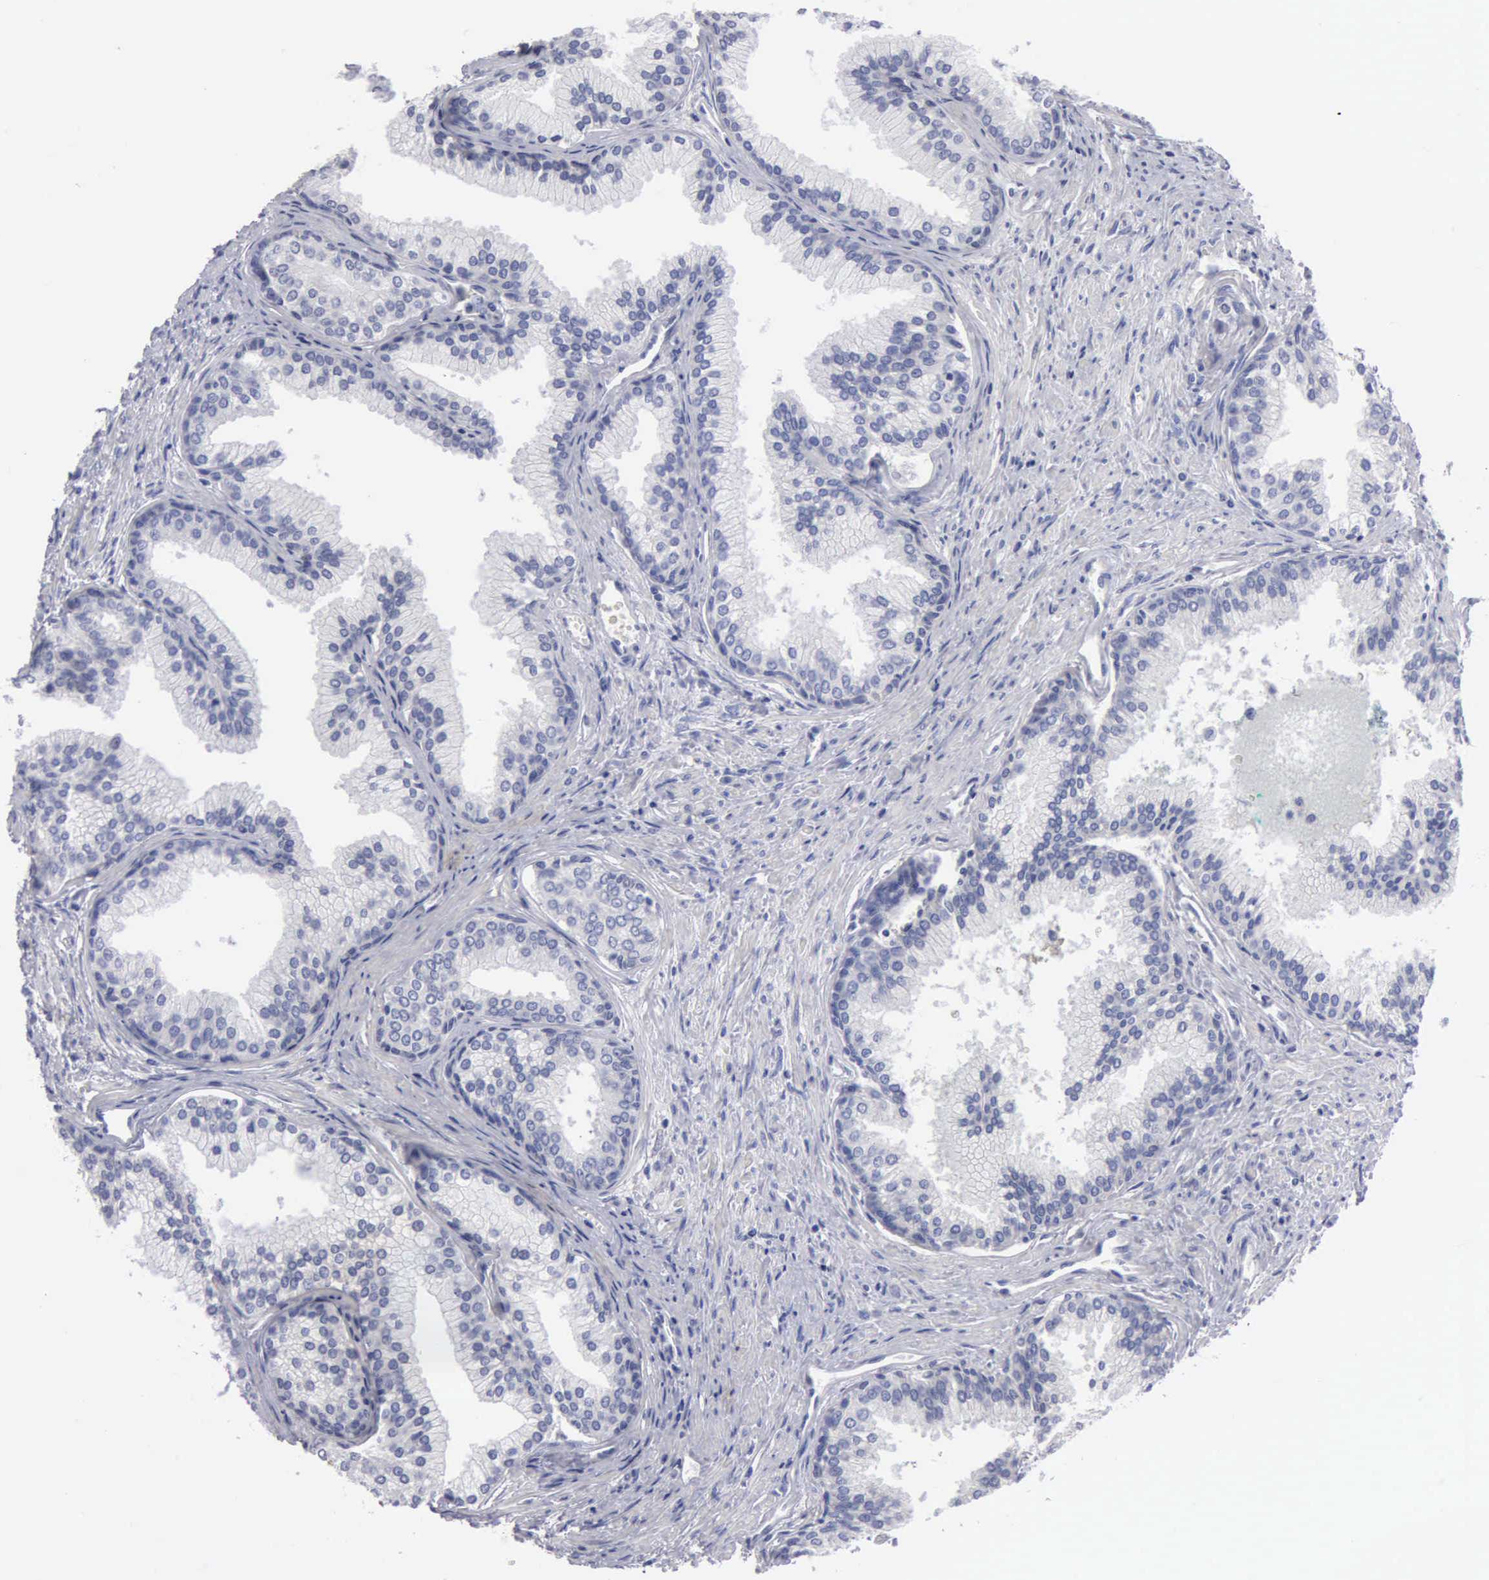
{"staining": {"intensity": "moderate", "quantity": "<25%", "location": "cytoplasmic/membranous"}, "tissue": "prostate", "cell_type": "Glandular cells", "image_type": "normal", "snomed": [{"axis": "morphology", "description": "Normal tissue, NOS"}, {"axis": "topography", "description": "Prostate"}], "caption": "There is low levels of moderate cytoplasmic/membranous expression in glandular cells of normal prostate, as demonstrated by immunohistochemical staining (brown color).", "gene": "TXLNG", "patient": {"sex": "male", "age": 68}}